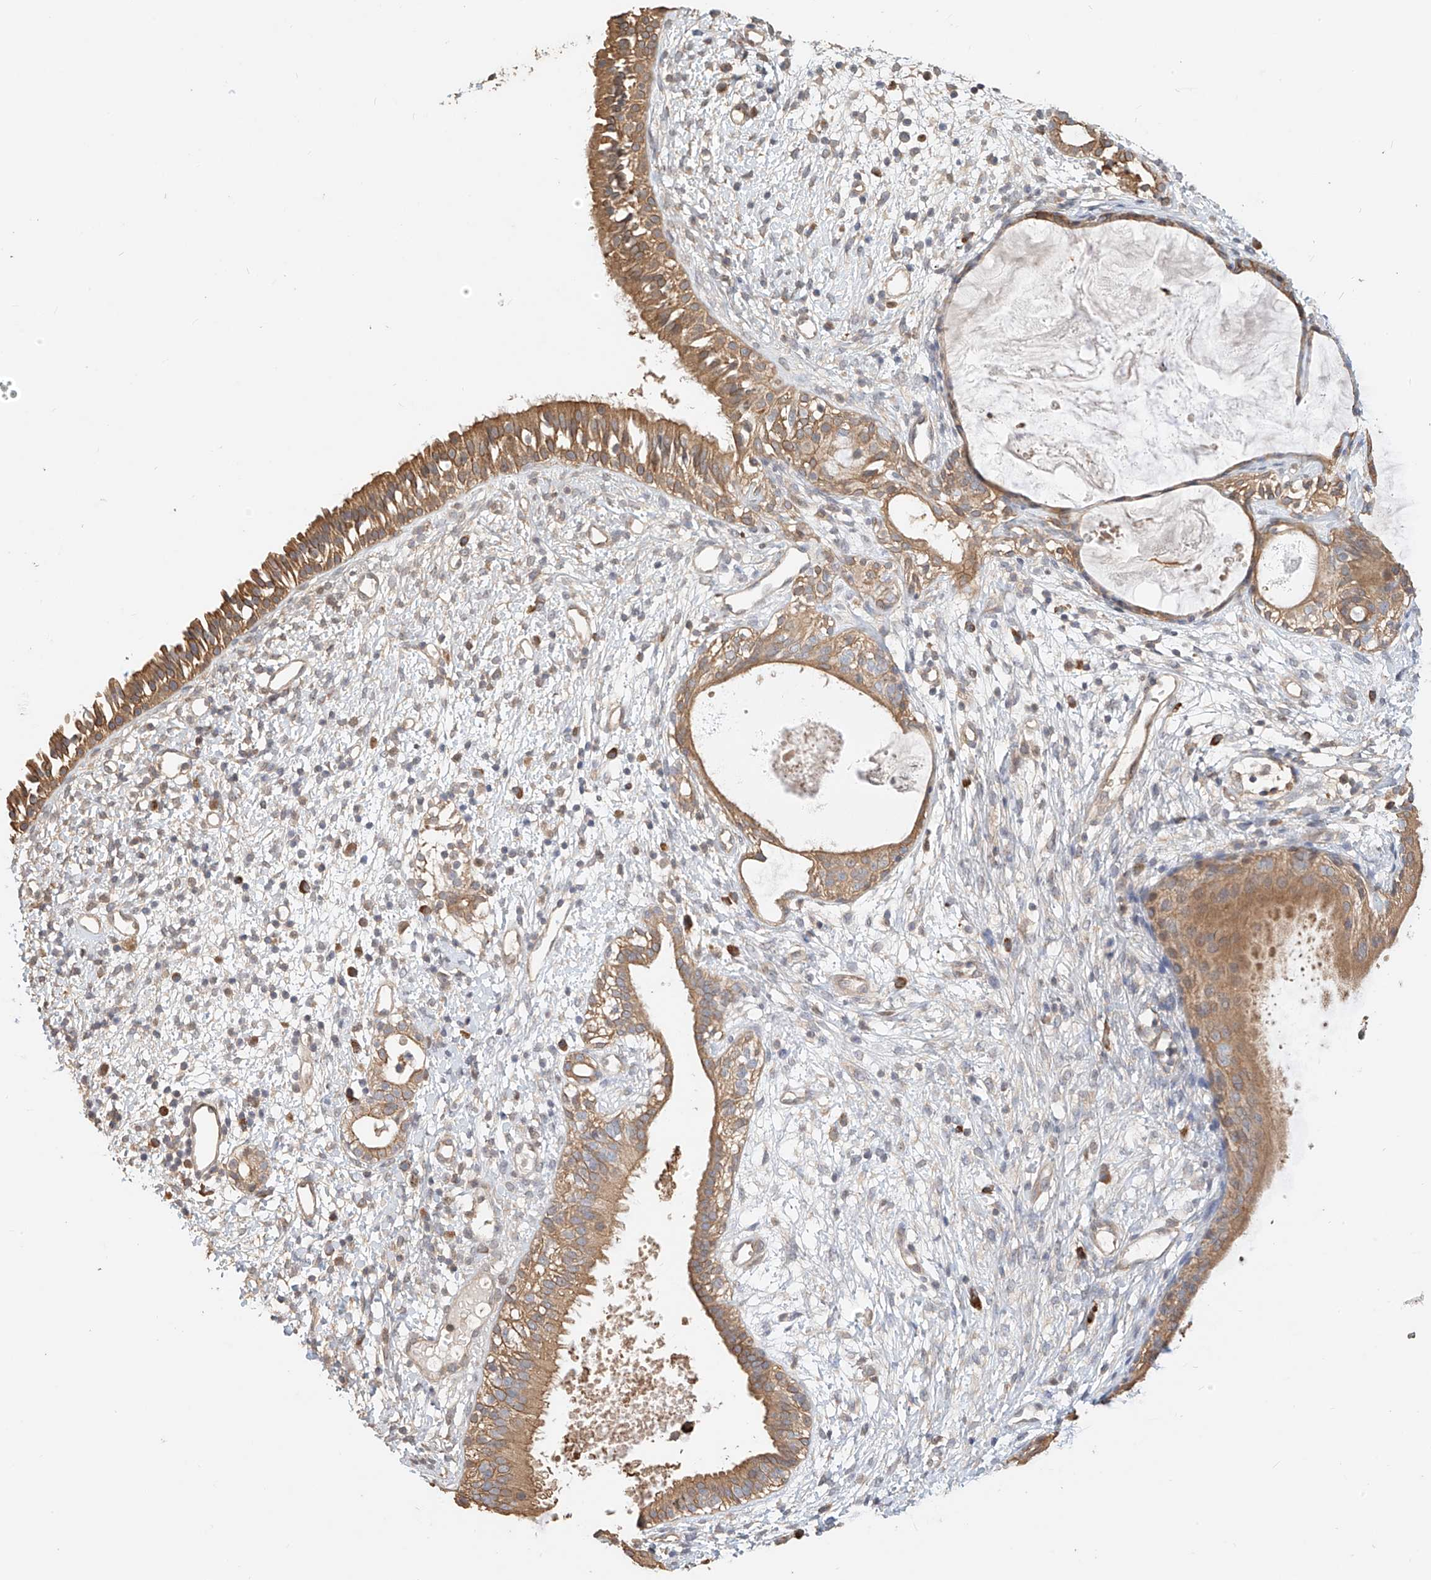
{"staining": {"intensity": "moderate", "quantity": ">75%", "location": "cytoplasmic/membranous"}, "tissue": "nasopharynx", "cell_type": "Respiratory epithelial cells", "image_type": "normal", "snomed": [{"axis": "morphology", "description": "Normal tissue, NOS"}, {"axis": "topography", "description": "Nasopharynx"}], "caption": "Protein staining of normal nasopharynx demonstrates moderate cytoplasmic/membranous staining in about >75% of respiratory epithelial cells. (DAB (3,3'-diaminobenzidine) = brown stain, brightfield microscopy at high magnification).", "gene": "OFD1", "patient": {"sex": "male", "age": 22}}